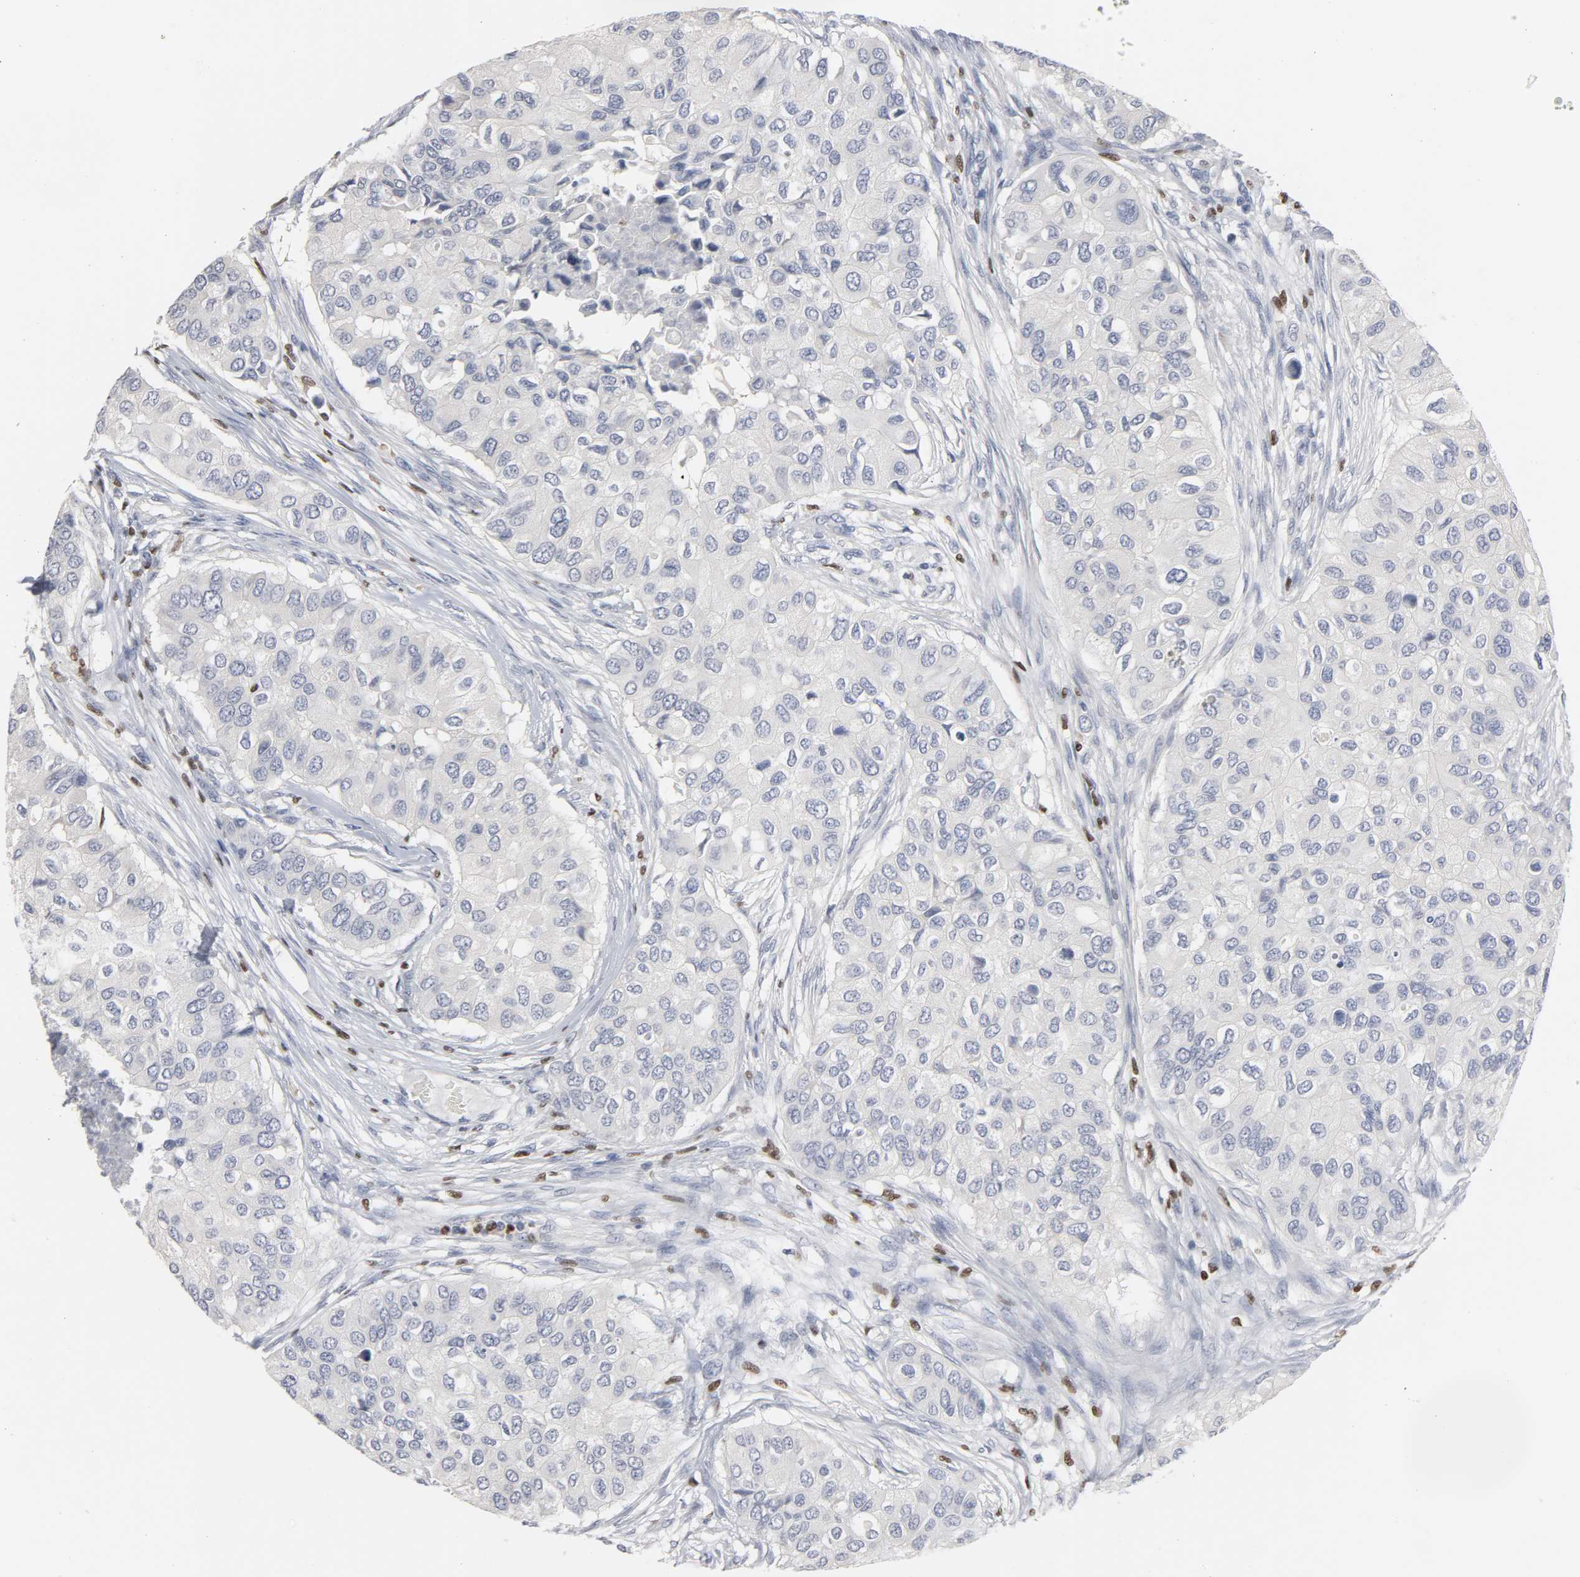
{"staining": {"intensity": "negative", "quantity": "none", "location": "none"}, "tissue": "breast cancer", "cell_type": "Tumor cells", "image_type": "cancer", "snomed": [{"axis": "morphology", "description": "Normal tissue, NOS"}, {"axis": "morphology", "description": "Duct carcinoma"}, {"axis": "topography", "description": "Breast"}], "caption": "Tumor cells show no significant protein positivity in intraductal carcinoma (breast).", "gene": "SPI1", "patient": {"sex": "female", "age": 49}}